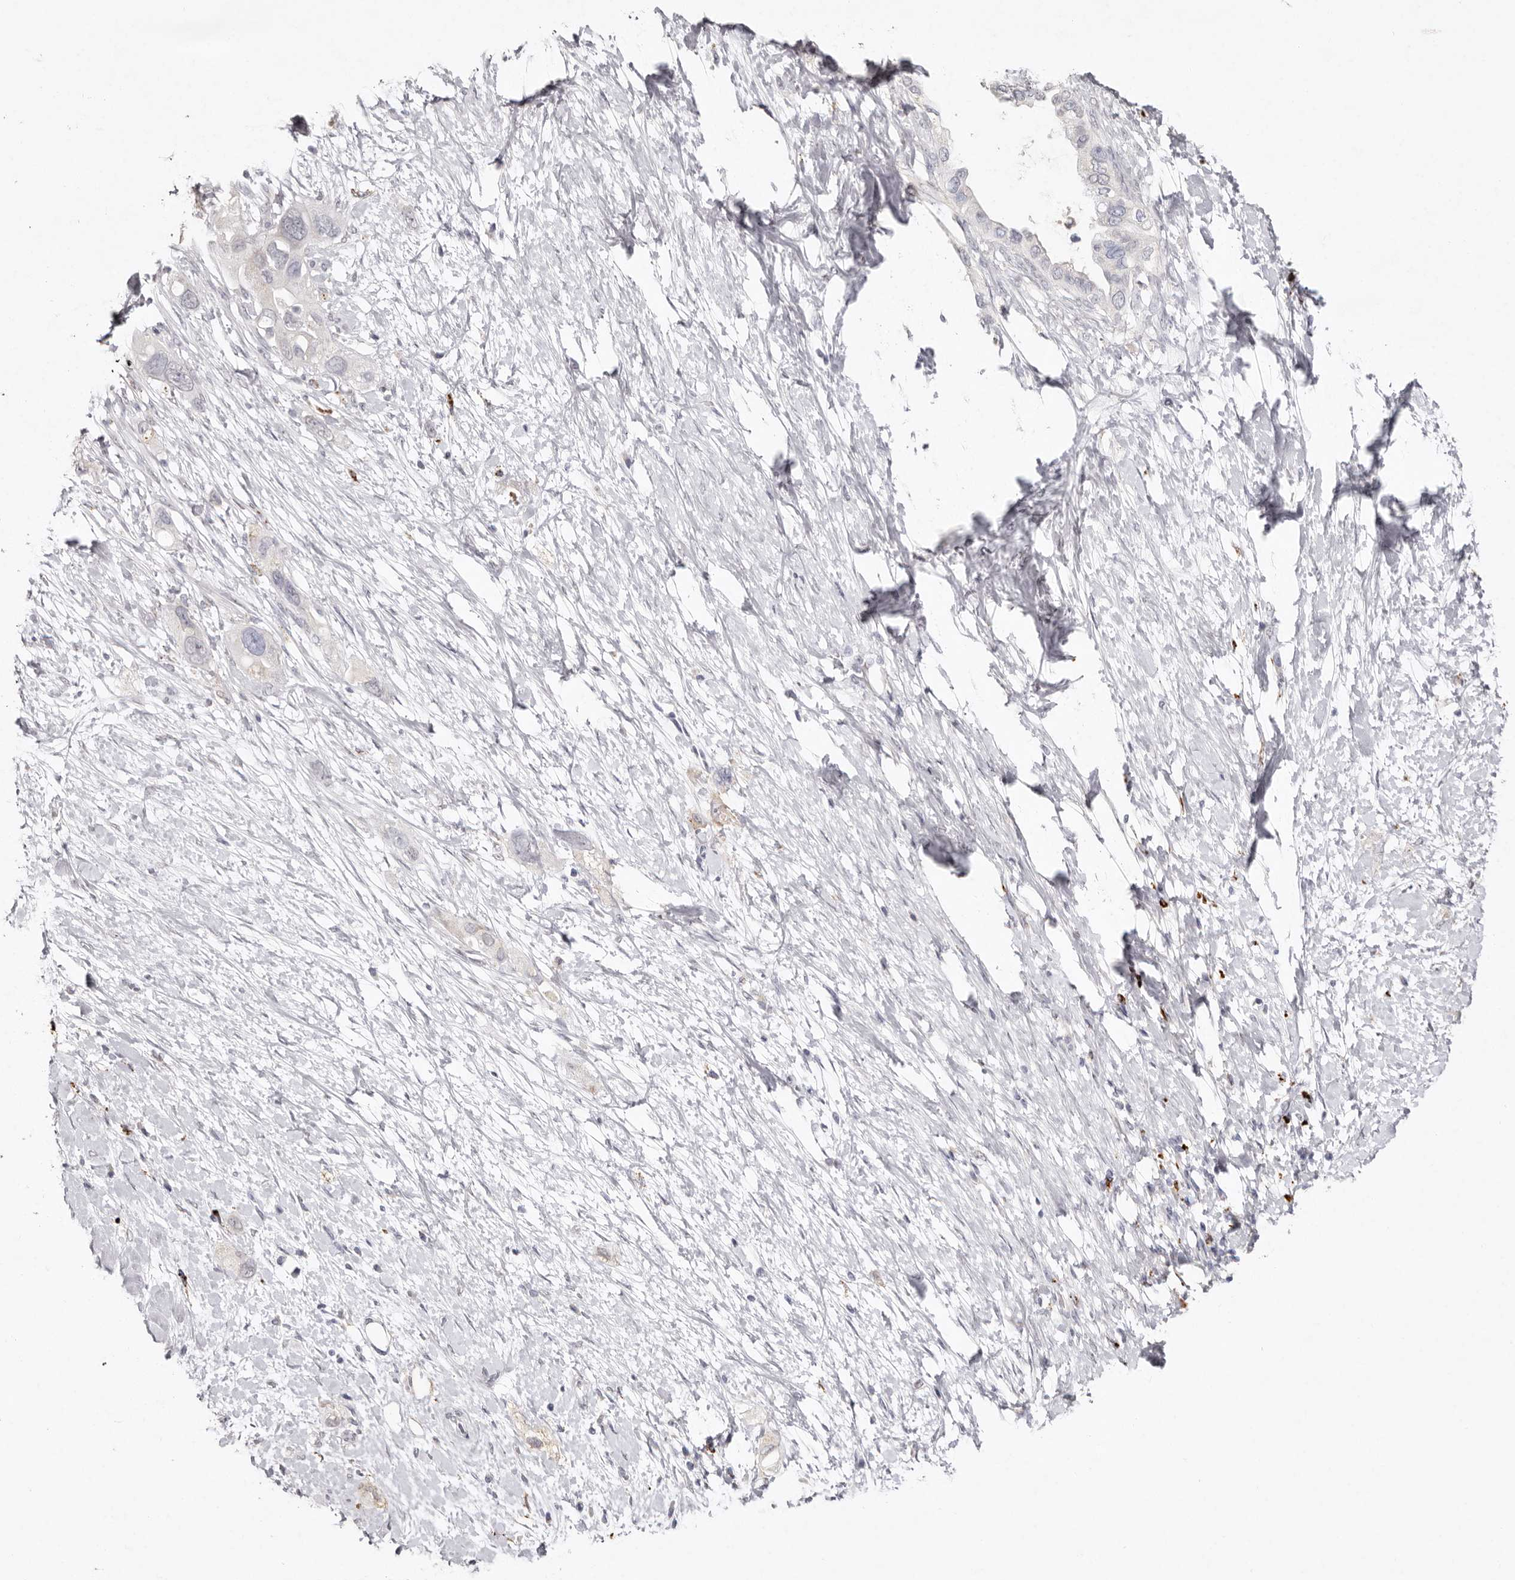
{"staining": {"intensity": "negative", "quantity": "none", "location": "none"}, "tissue": "pancreatic cancer", "cell_type": "Tumor cells", "image_type": "cancer", "snomed": [{"axis": "morphology", "description": "Adenocarcinoma, NOS"}, {"axis": "topography", "description": "Pancreas"}], "caption": "Photomicrograph shows no protein expression in tumor cells of adenocarcinoma (pancreatic) tissue.", "gene": "FAM185A", "patient": {"sex": "female", "age": 56}}